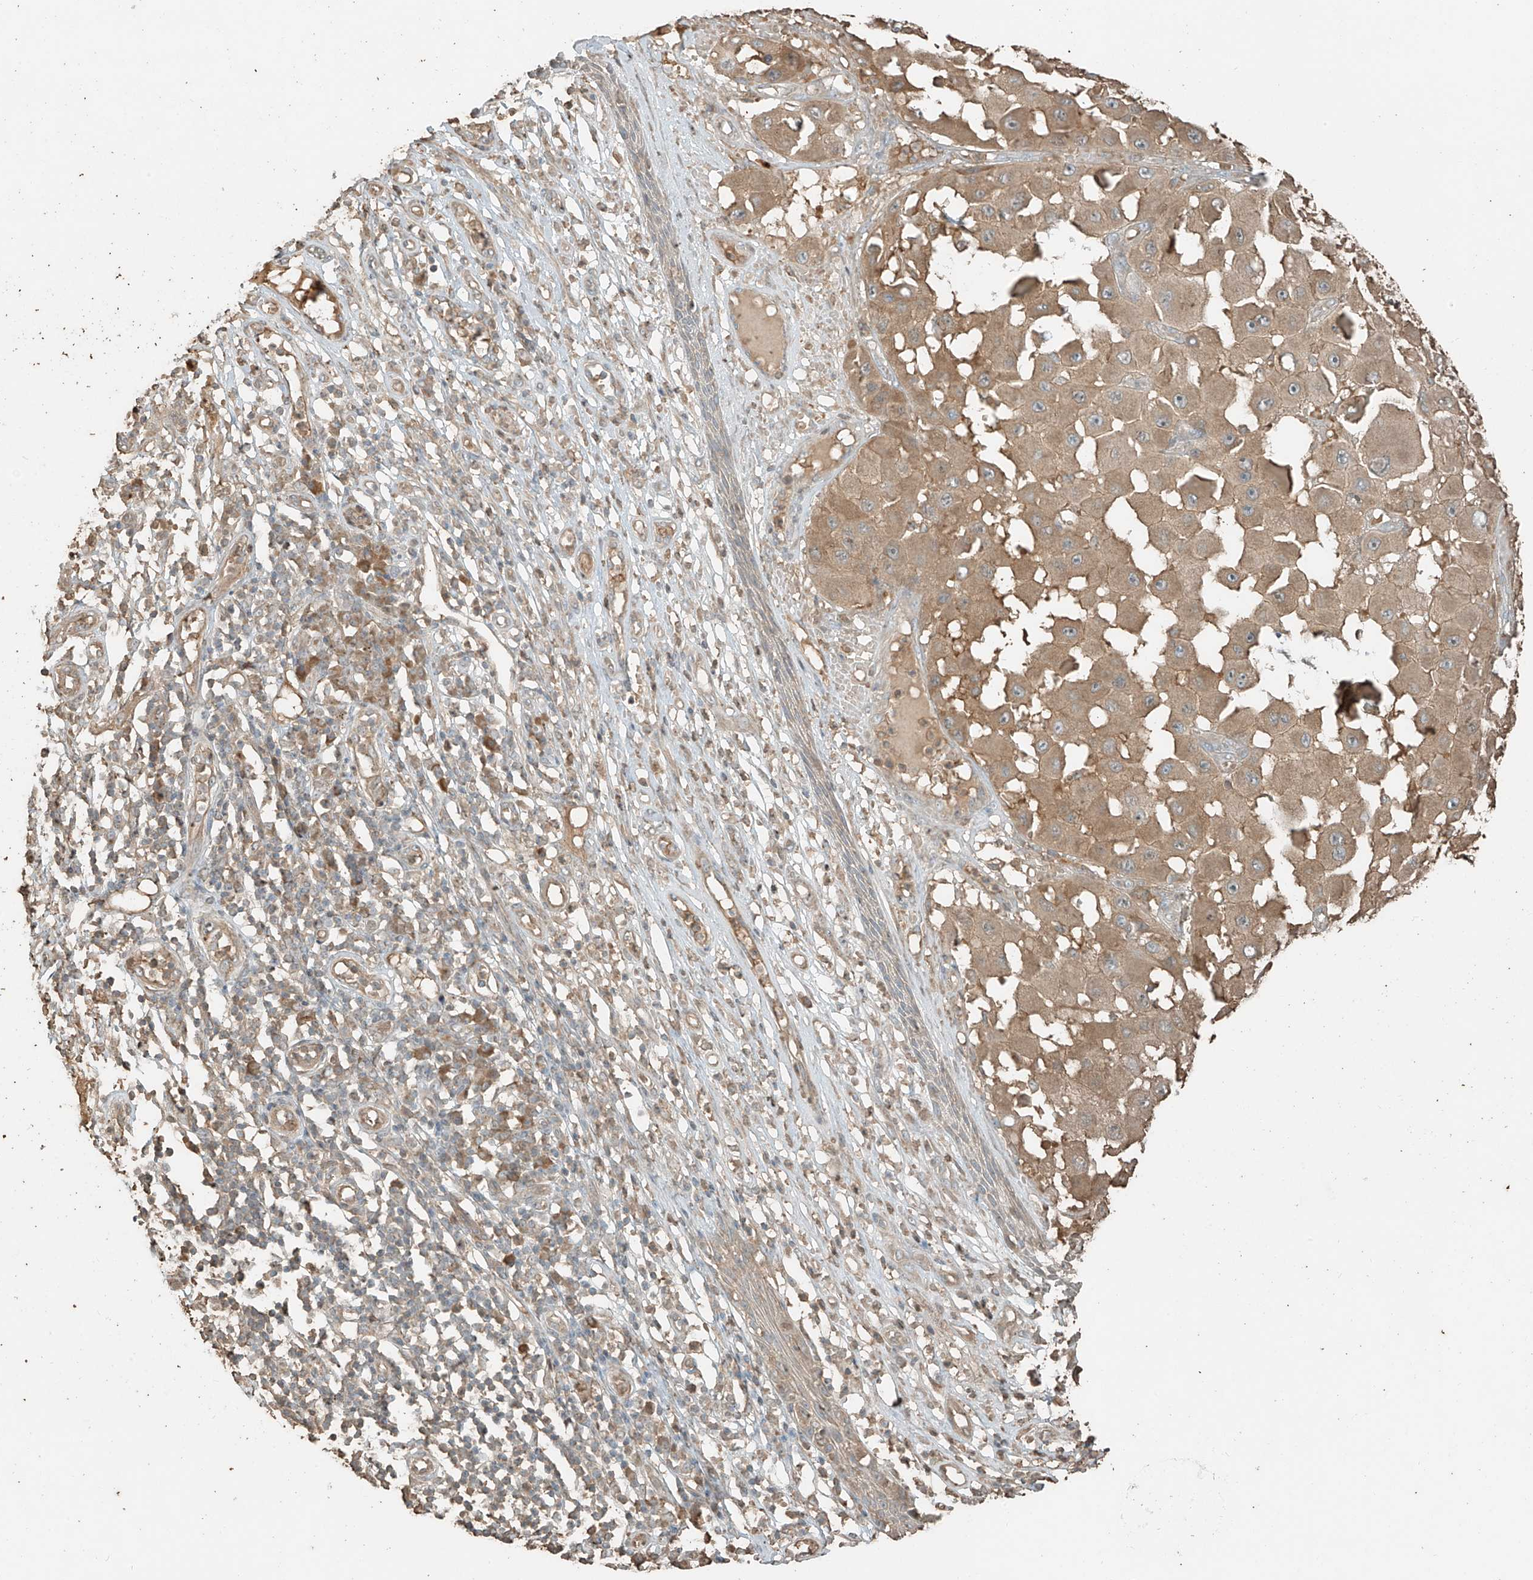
{"staining": {"intensity": "moderate", "quantity": ">75%", "location": "cytoplasmic/membranous"}, "tissue": "melanoma", "cell_type": "Tumor cells", "image_type": "cancer", "snomed": [{"axis": "morphology", "description": "Malignant melanoma, NOS"}, {"axis": "topography", "description": "Skin"}], "caption": "Immunohistochemical staining of human malignant melanoma exhibits moderate cytoplasmic/membranous protein expression in approximately >75% of tumor cells. Immunohistochemistry (ihc) stains the protein in brown and the nuclei are stained blue.", "gene": "RFTN2", "patient": {"sex": "female", "age": 81}}